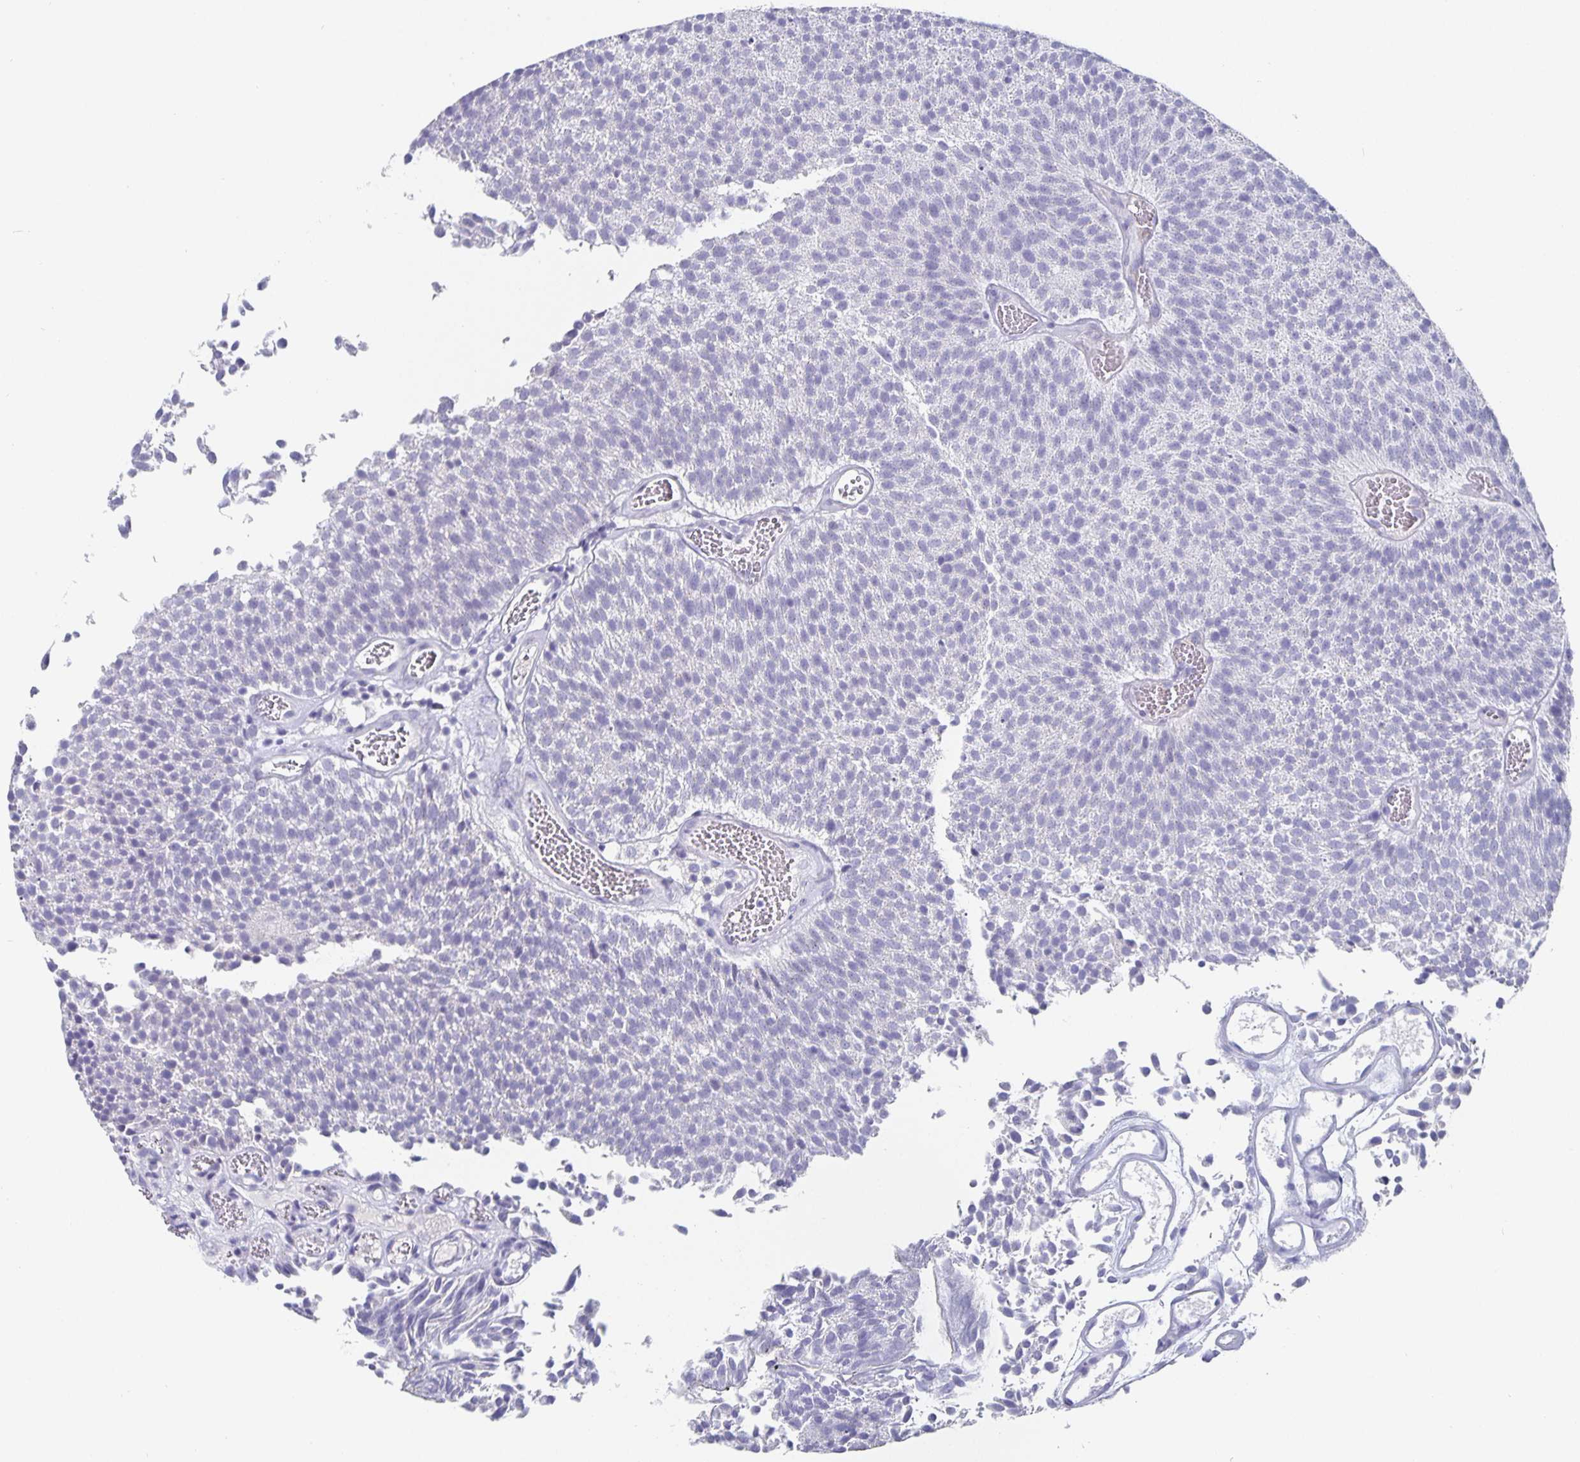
{"staining": {"intensity": "negative", "quantity": "none", "location": "none"}, "tissue": "urothelial cancer", "cell_type": "Tumor cells", "image_type": "cancer", "snomed": [{"axis": "morphology", "description": "Urothelial carcinoma, Low grade"}, {"axis": "topography", "description": "Urinary bladder"}], "caption": "Urothelial cancer was stained to show a protein in brown. There is no significant expression in tumor cells.", "gene": "CHGA", "patient": {"sex": "female", "age": 79}}